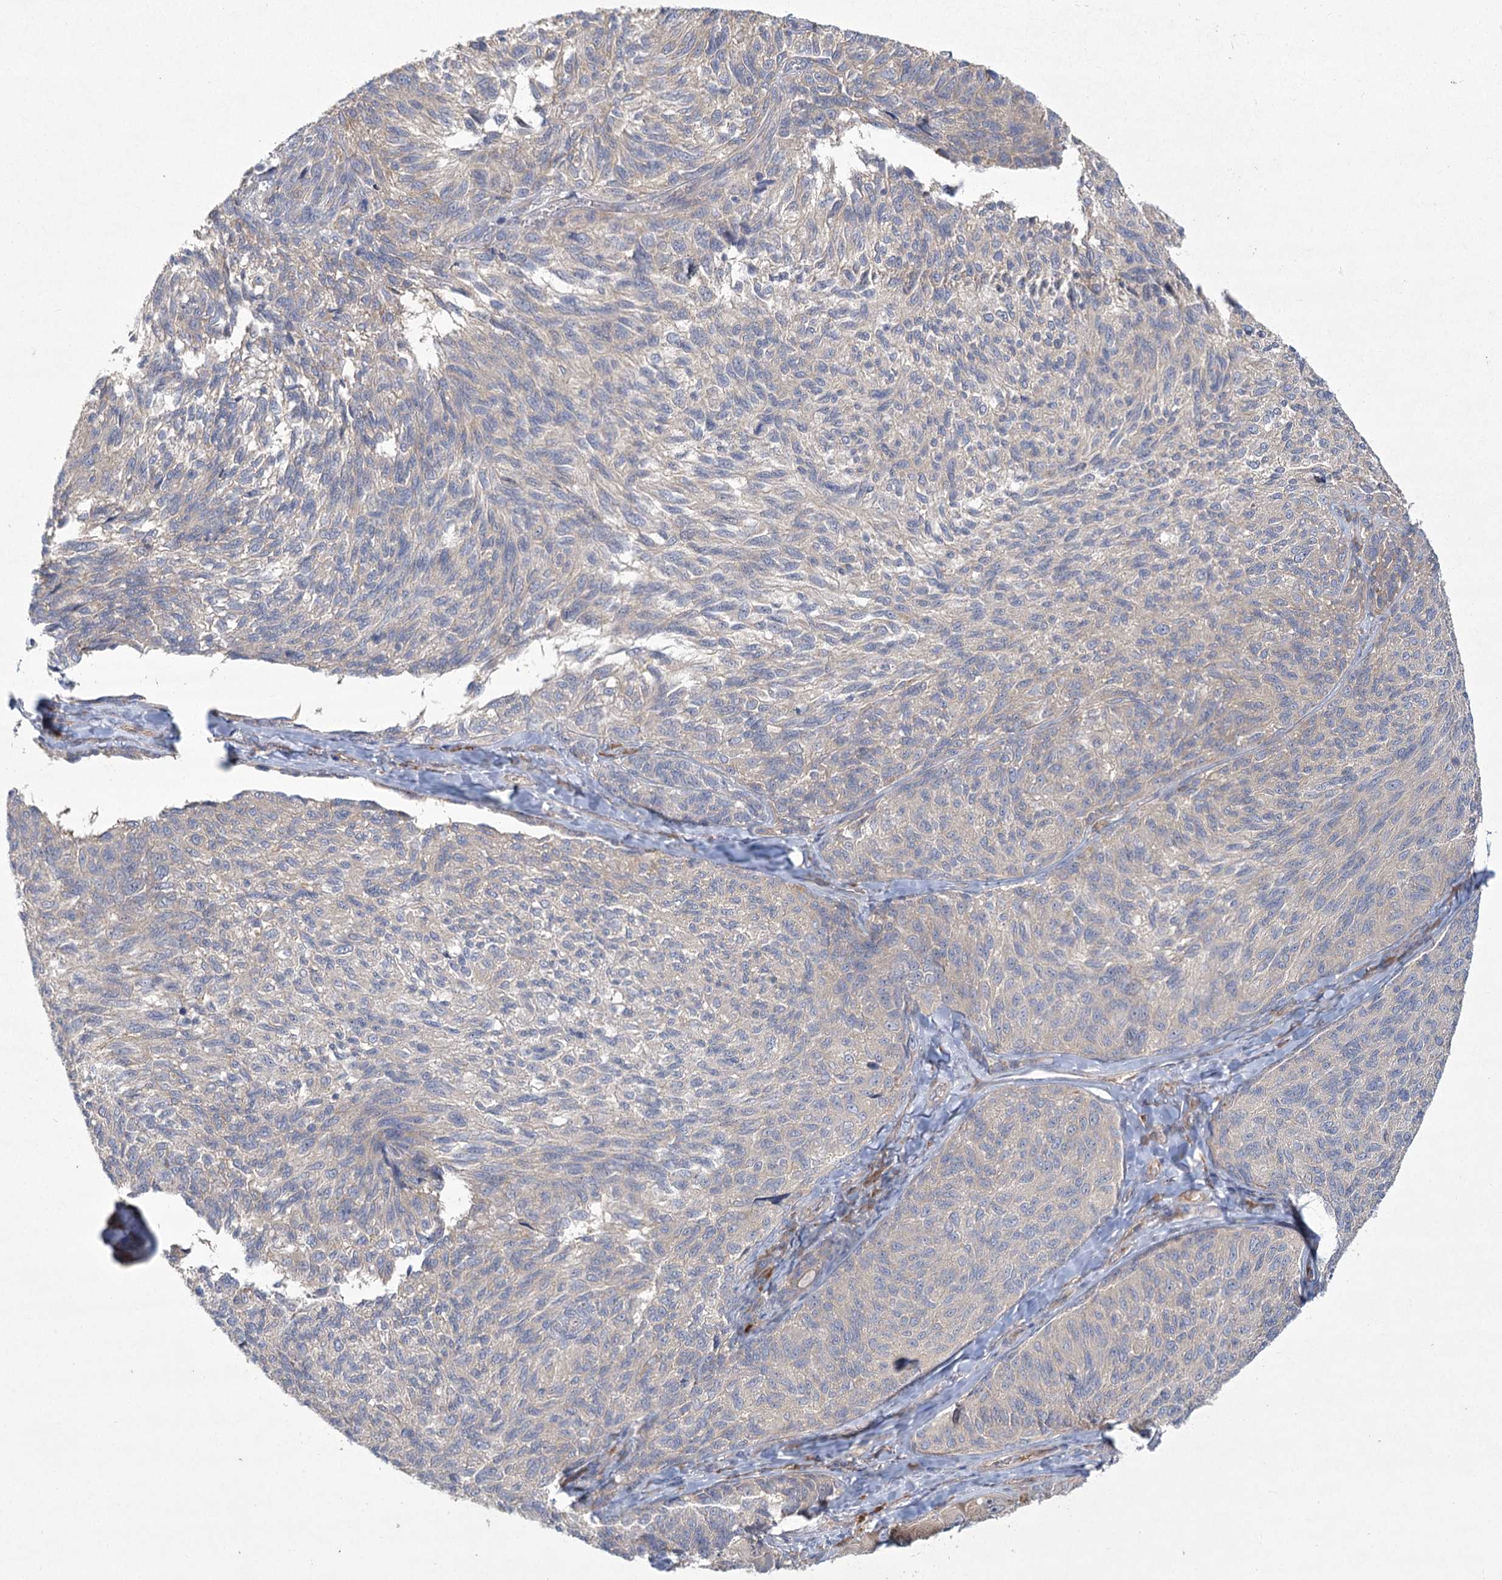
{"staining": {"intensity": "negative", "quantity": "none", "location": "none"}, "tissue": "melanoma", "cell_type": "Tumor cells", "image_type": "cancer", "snomed": [{"axis": "morphology", "description": "Malignant melanoma, NOS"}, {"axis": "topography", "description": "Skin"}], "caption": "This micrograph is of malignant melanoma stained with immunohistochemistry (IHC) to label a protein in brown with the nuclei are counter-stained blue. There is no positivity in tumor cells.", "gene": "CAMTA1", "patient": {"sex": "female", "age": 73}}